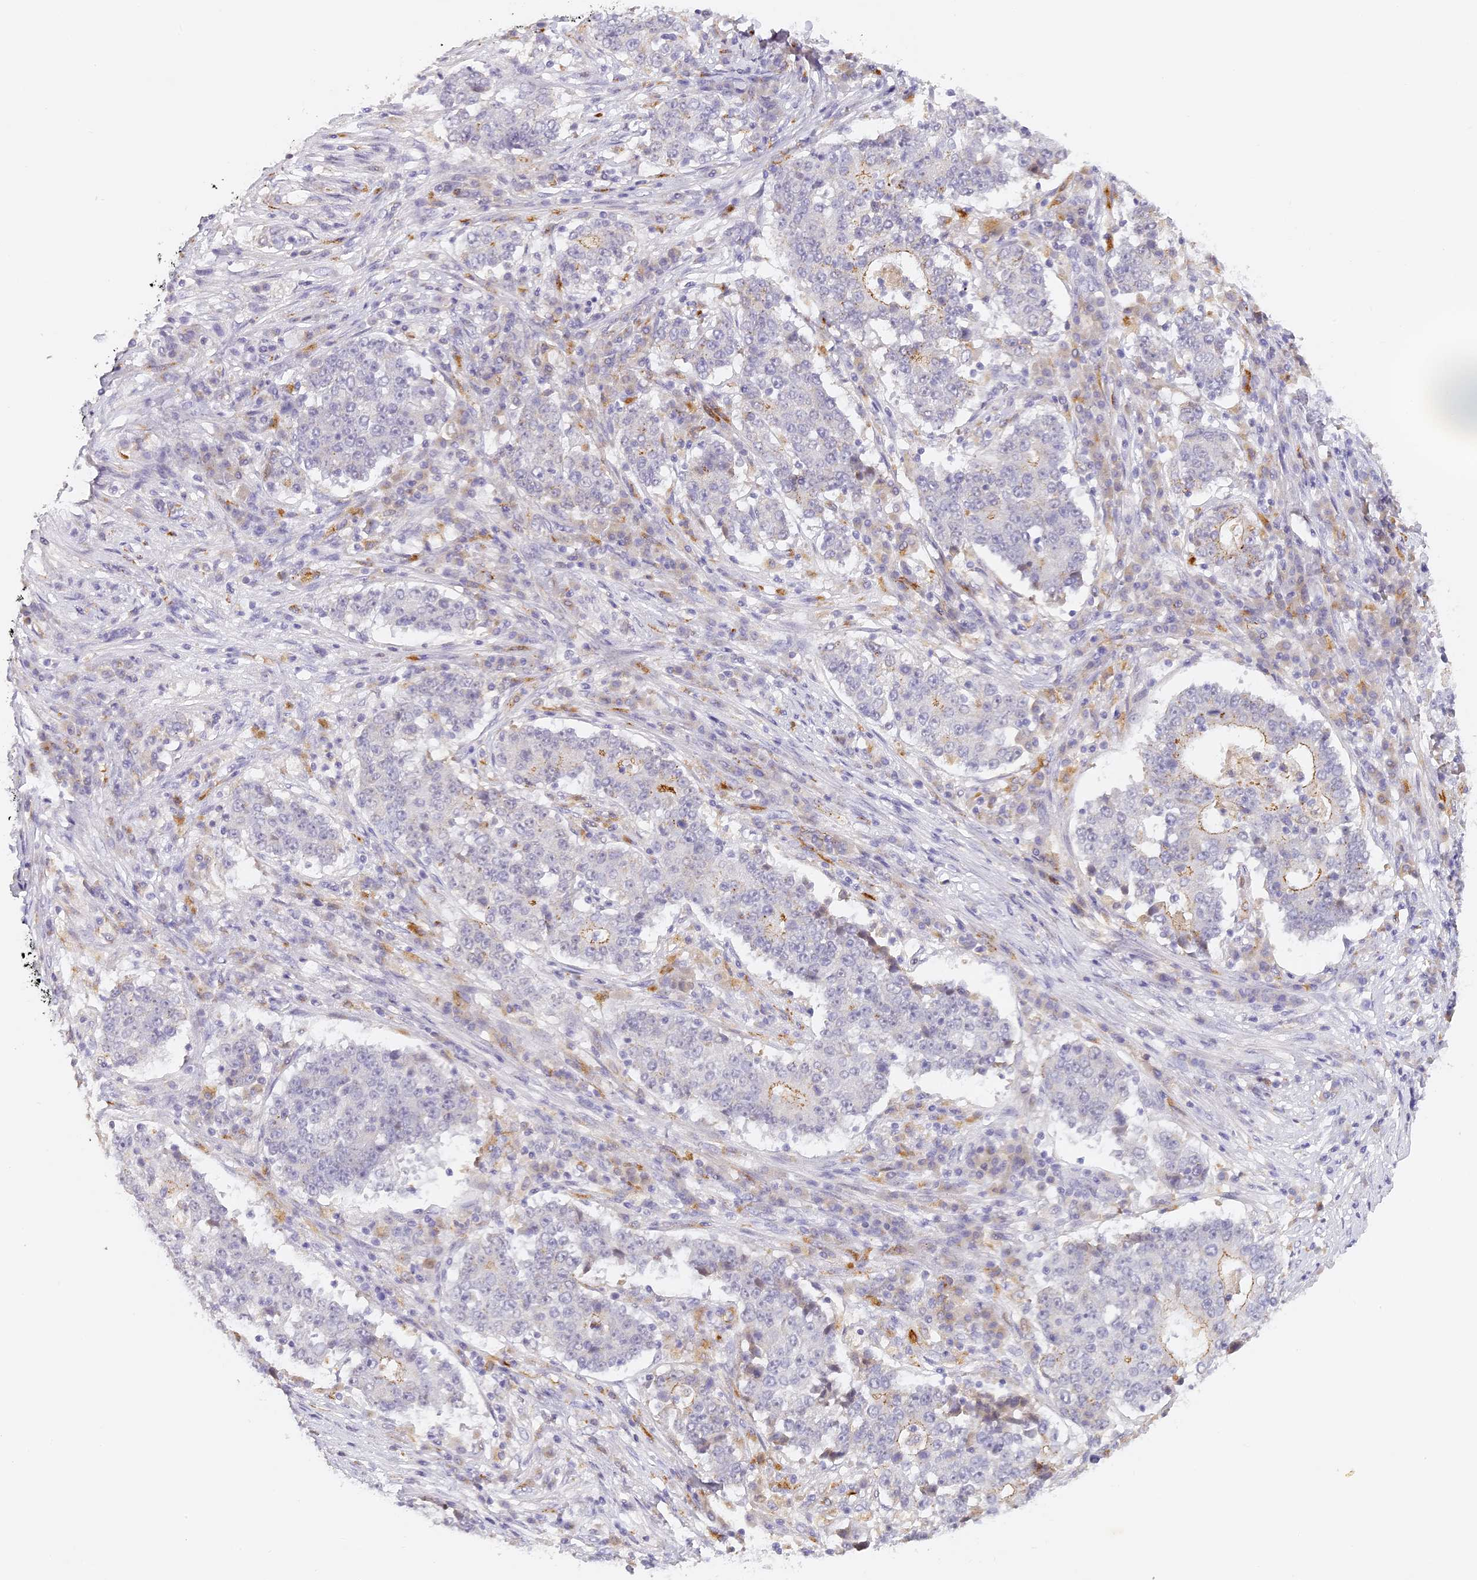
{"staining": {"intensity": "moderate", "quantity": "<25%", "location": "cytoplasmic/membranous"}, "tissue": "stomach cancer", "cell_type": "Tumor cells", "image_type": "cancer", "snomed": [{"axis": "morphology", "description": "Adenocarcinoma, NOS"}, {"axis": "topography", "description": "Stomach"}], "caption": "High-magnification brightfield microscopy of stomach cancer (adenocarcinoma) stained with DAB (brown) and counterstained with hematoxylin (blue). tumor cells exhibit moderate cytoplasmic/membranous positivity is appreciated in approximately<25% of cells. The protein of interest is stained brown, and the nuclei are stained in blue (DAB (3,3'-diaminobenzidine) IHC with brightfield microscopy, high magnification).", "gene": "ELL3", "patient": {"sex": "male", "age": 59}}